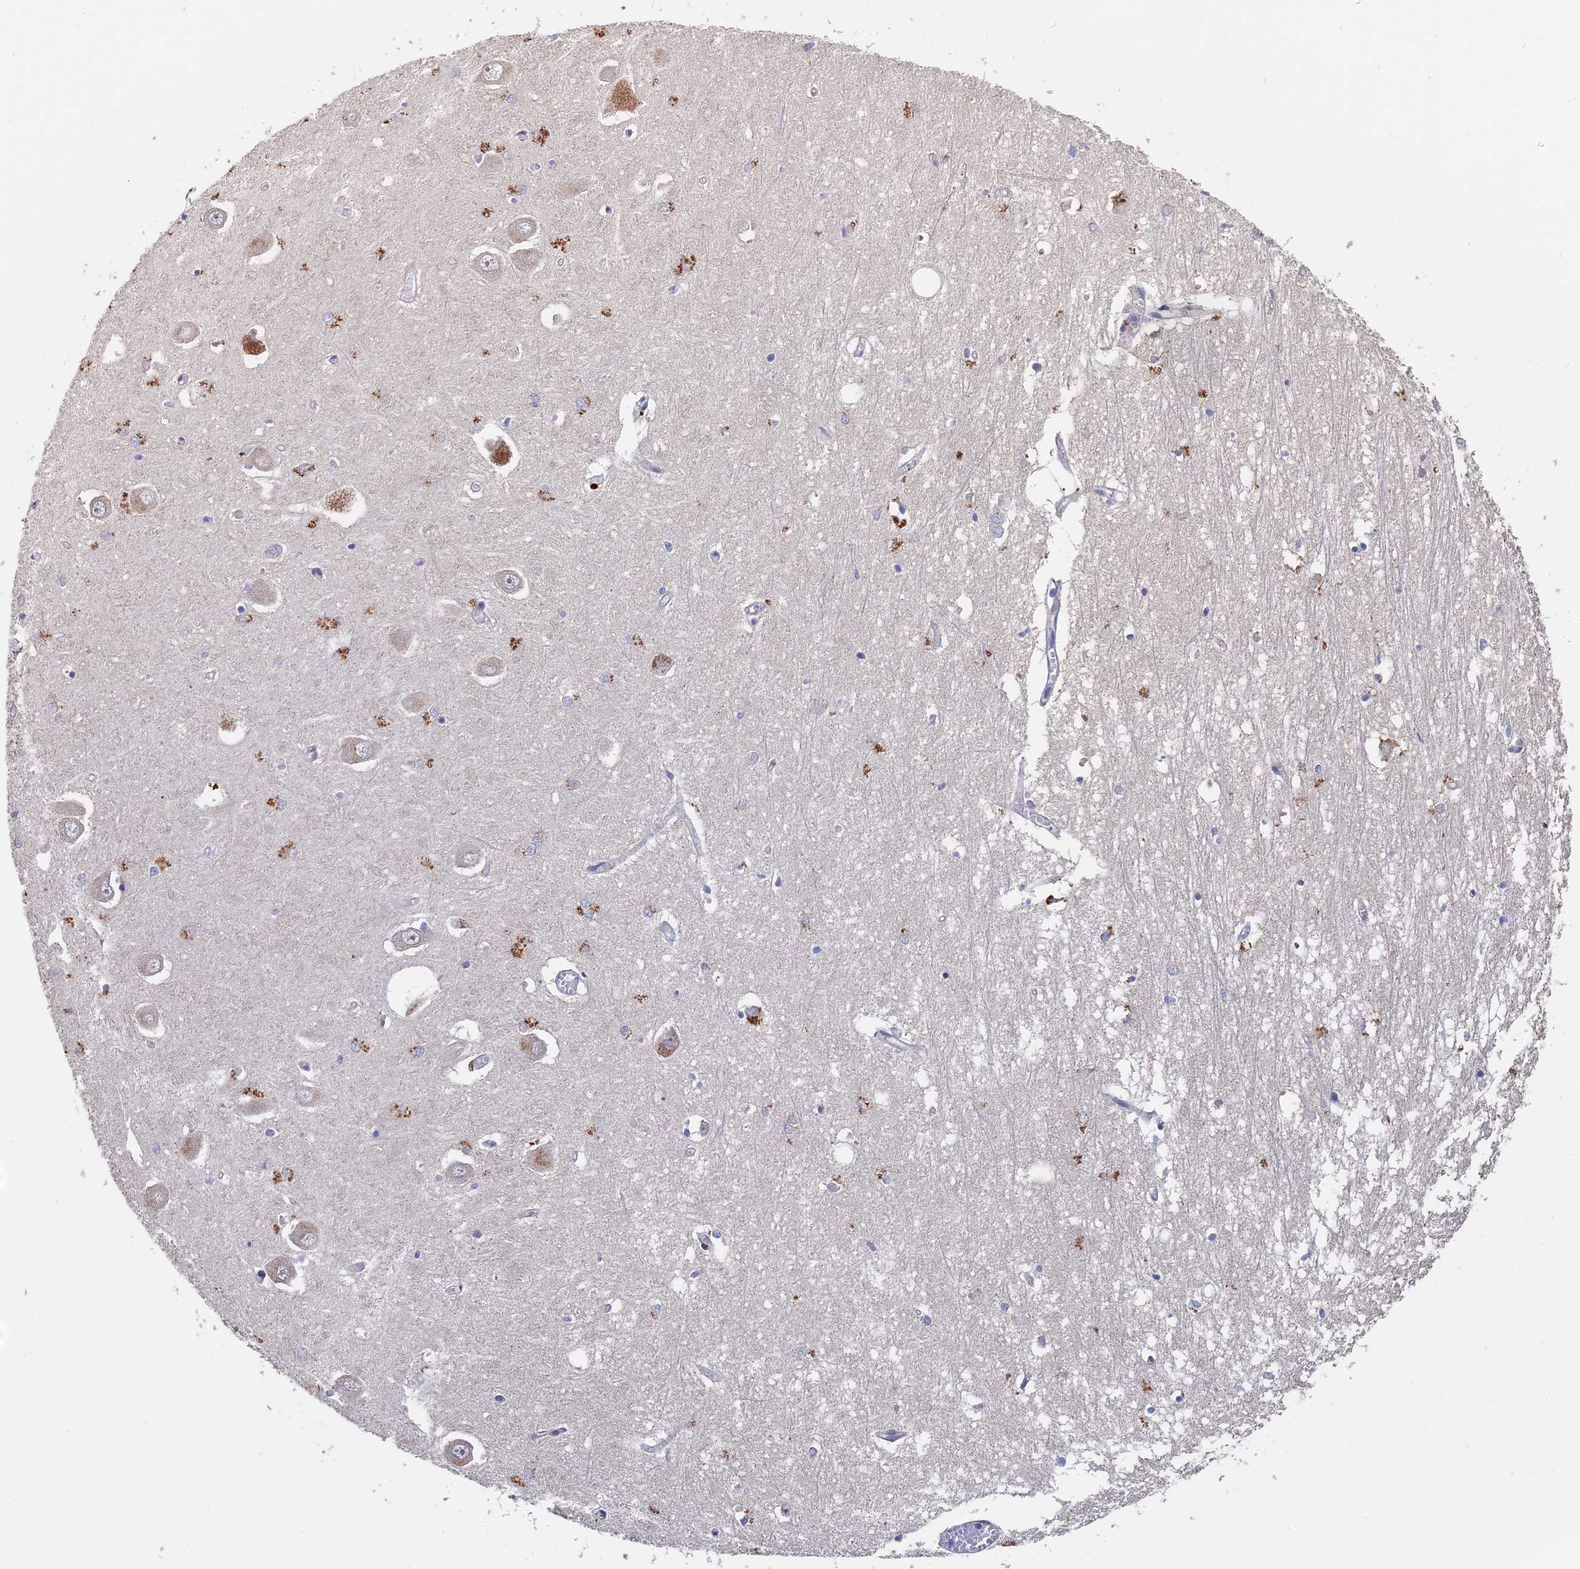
{"staining": {"intensity": "moderate", "quantity": "<25%", "location": "cytoplasmic/membranous"}, "tissue": "hippocampus", "cell_type": "Glial cells", "image_type": "normal", "snomed": [{"axis": "morphology", "description": "Normal tissue, NOS"}, {"axis": "topography", "description": "Hippocampus"}], "caption": "Human hippocampus stained for a protein (brown) shows moderate cytoplasmic/membranous positive positivity in approximately <25% of glial cells.", "gene": "SLC33A1", "patient": {"sex": "male", "age": 70}}